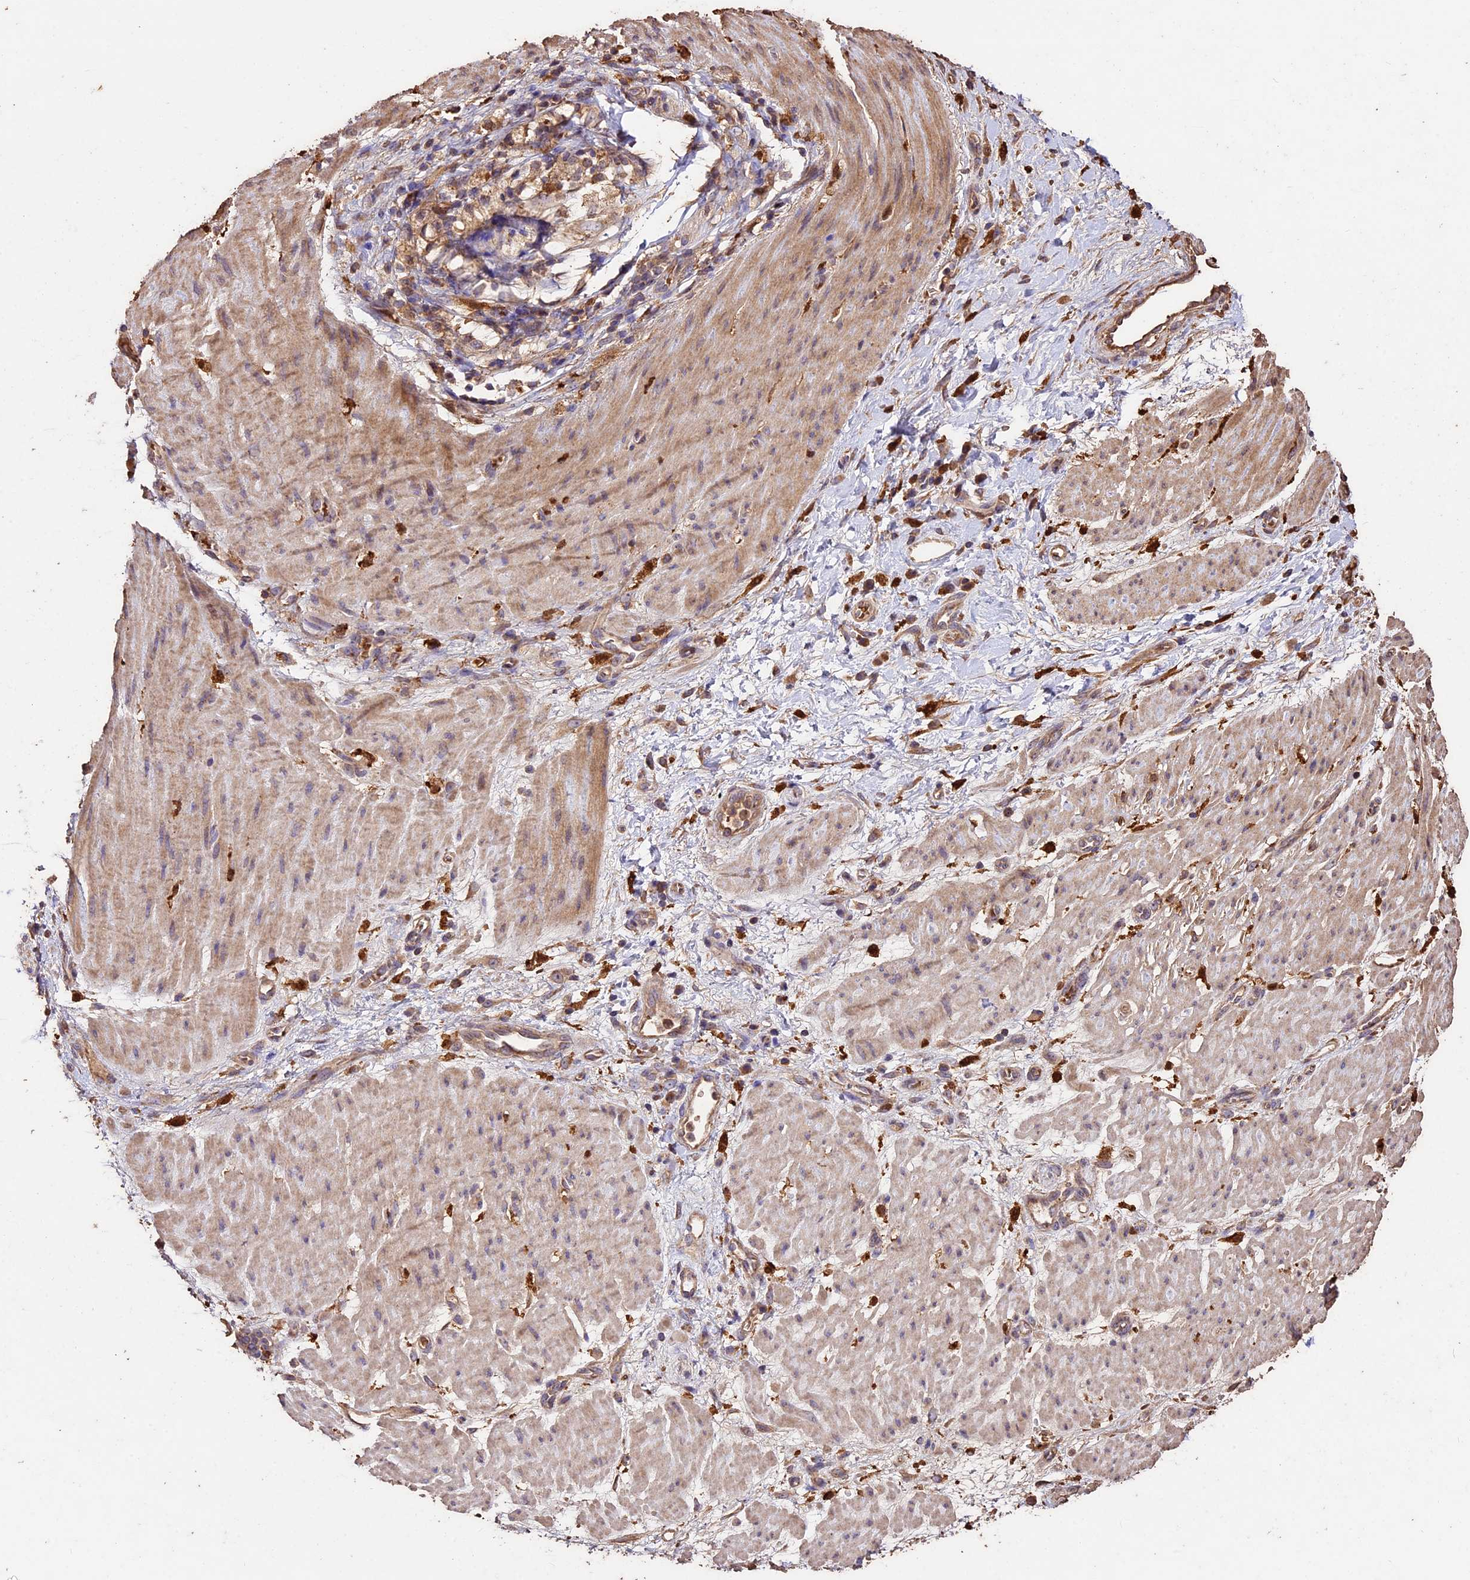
{"staining": {"intensity": "weak", "quantity": ">75%", "location": "cytoplasmic/membranous"}, "tissue": "stomach cancer", "cell_type": "Tumor cells", "image_type": "cancer", "snomed": [{"axis": "morphology", "description": "Adenocarcinoma, NOS"}, {"axis": "topography", "description": "Stomach"}], "caption": "A histopathology image of human stomach adenocarcinoma stained for a protein demonstrates weak cytoplasmic/membranous brown staining in tumor cells. The staining is performed using DAB brown chromogen to label protein expression. The nuclei are counter-stained blue using hematoxylin.", "gene": "CRLF1", "patient": {"sex": "male", "age": 48}}